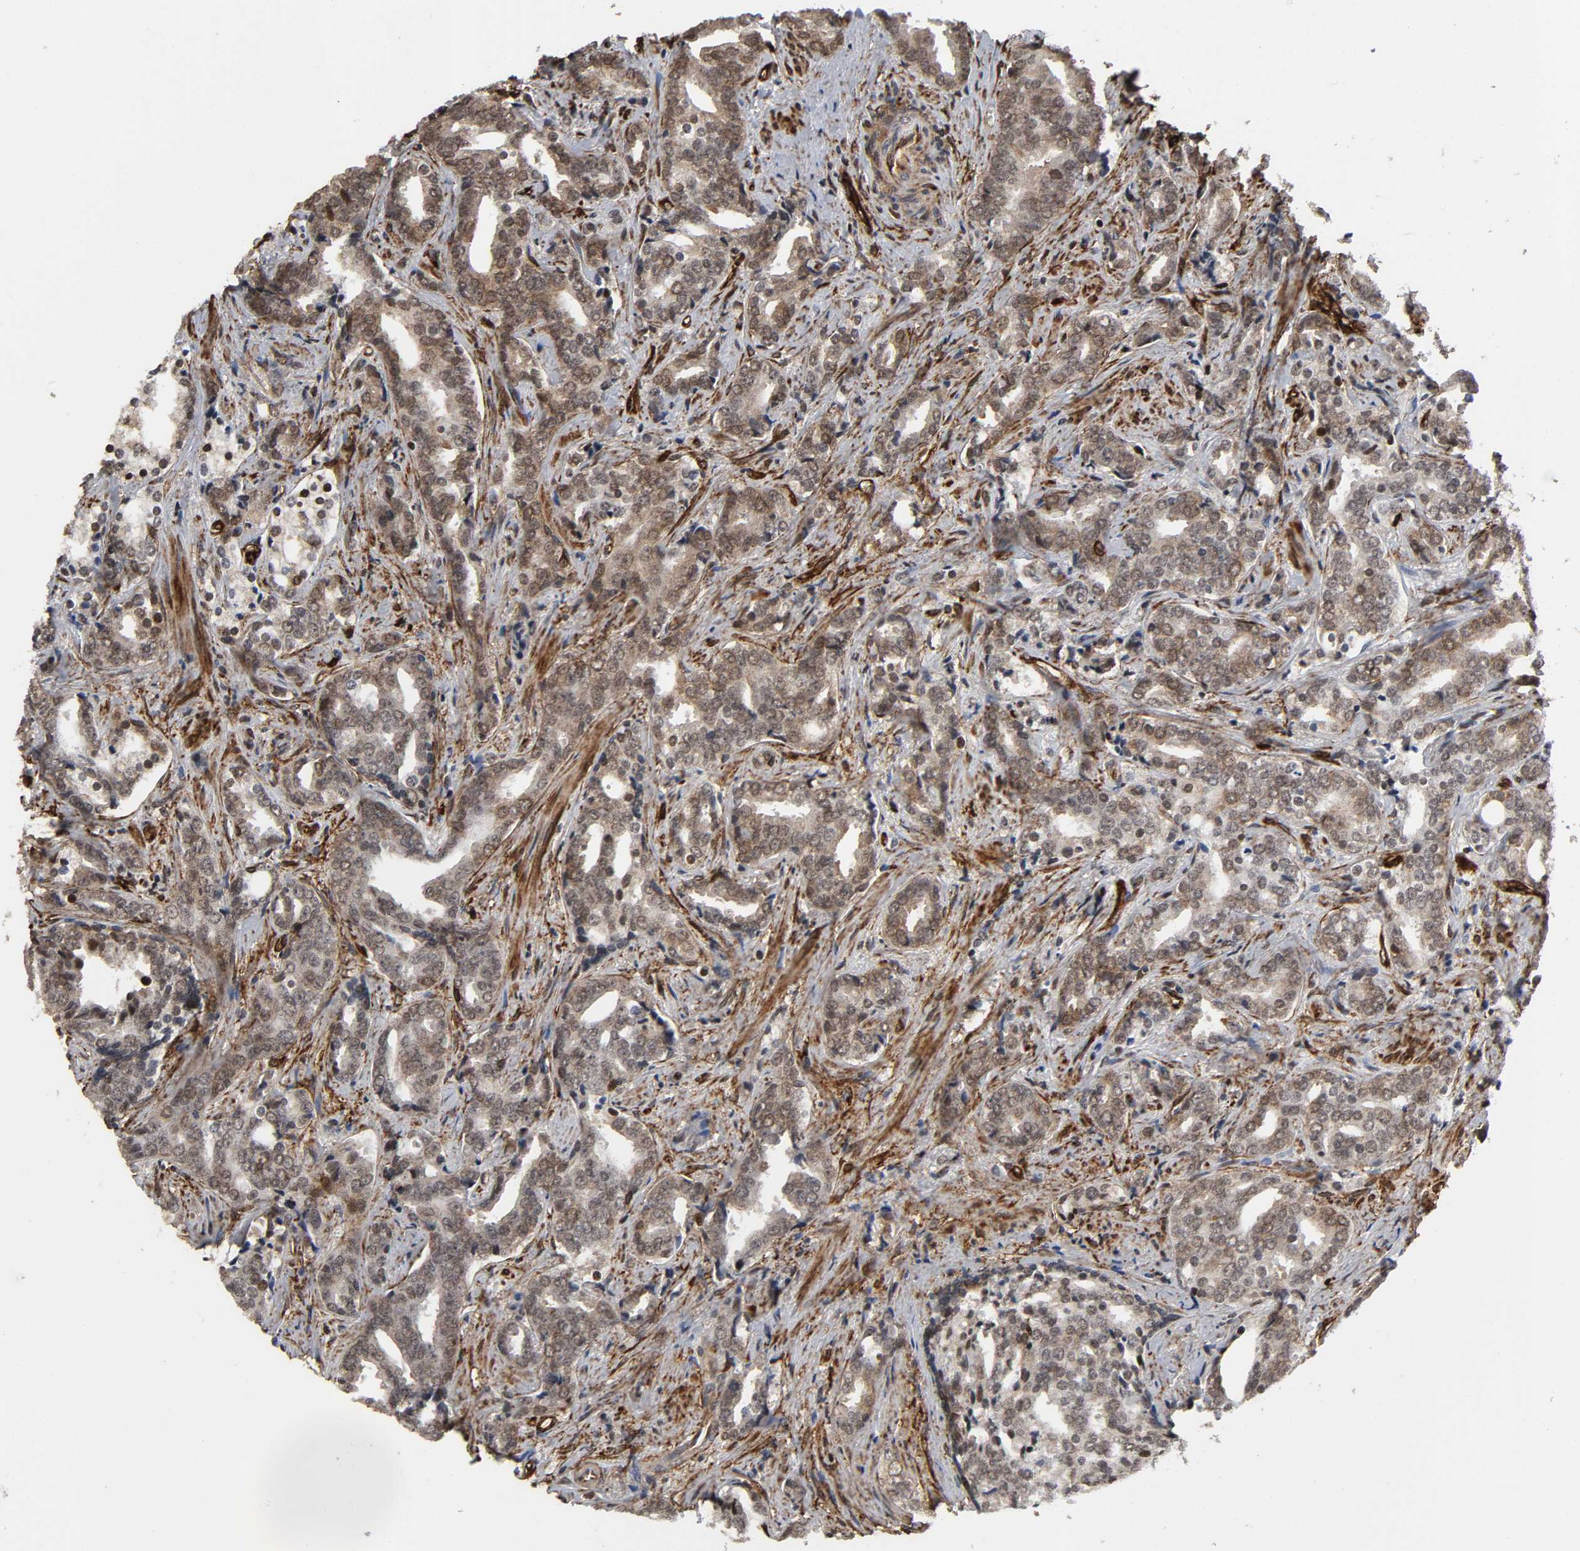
{"staining": {"intensity": "moderate", "quantity": "25%-75%", "location": "cytoplasmic/membranous,nuclear"}, "tissue": "prostate cancer", "cell_type": "Tumor cells", "image_type": "cancer", "snomed": [{"axis": "morphology", "description": "Adenocarcinoma, High grade"}, {"axis": "topography", "description": "Prostate"}], "caption": "Adenocarcinoma (high-grade) (prostate) tissue demonstrates moderate cytoplasmic/membranous and nuclear expression in about 25%-75% of tumor cells, visualized by immunohistochemistry.", "gene": "AHNAK2", "patient": {"sex": "male", "age": 67}}